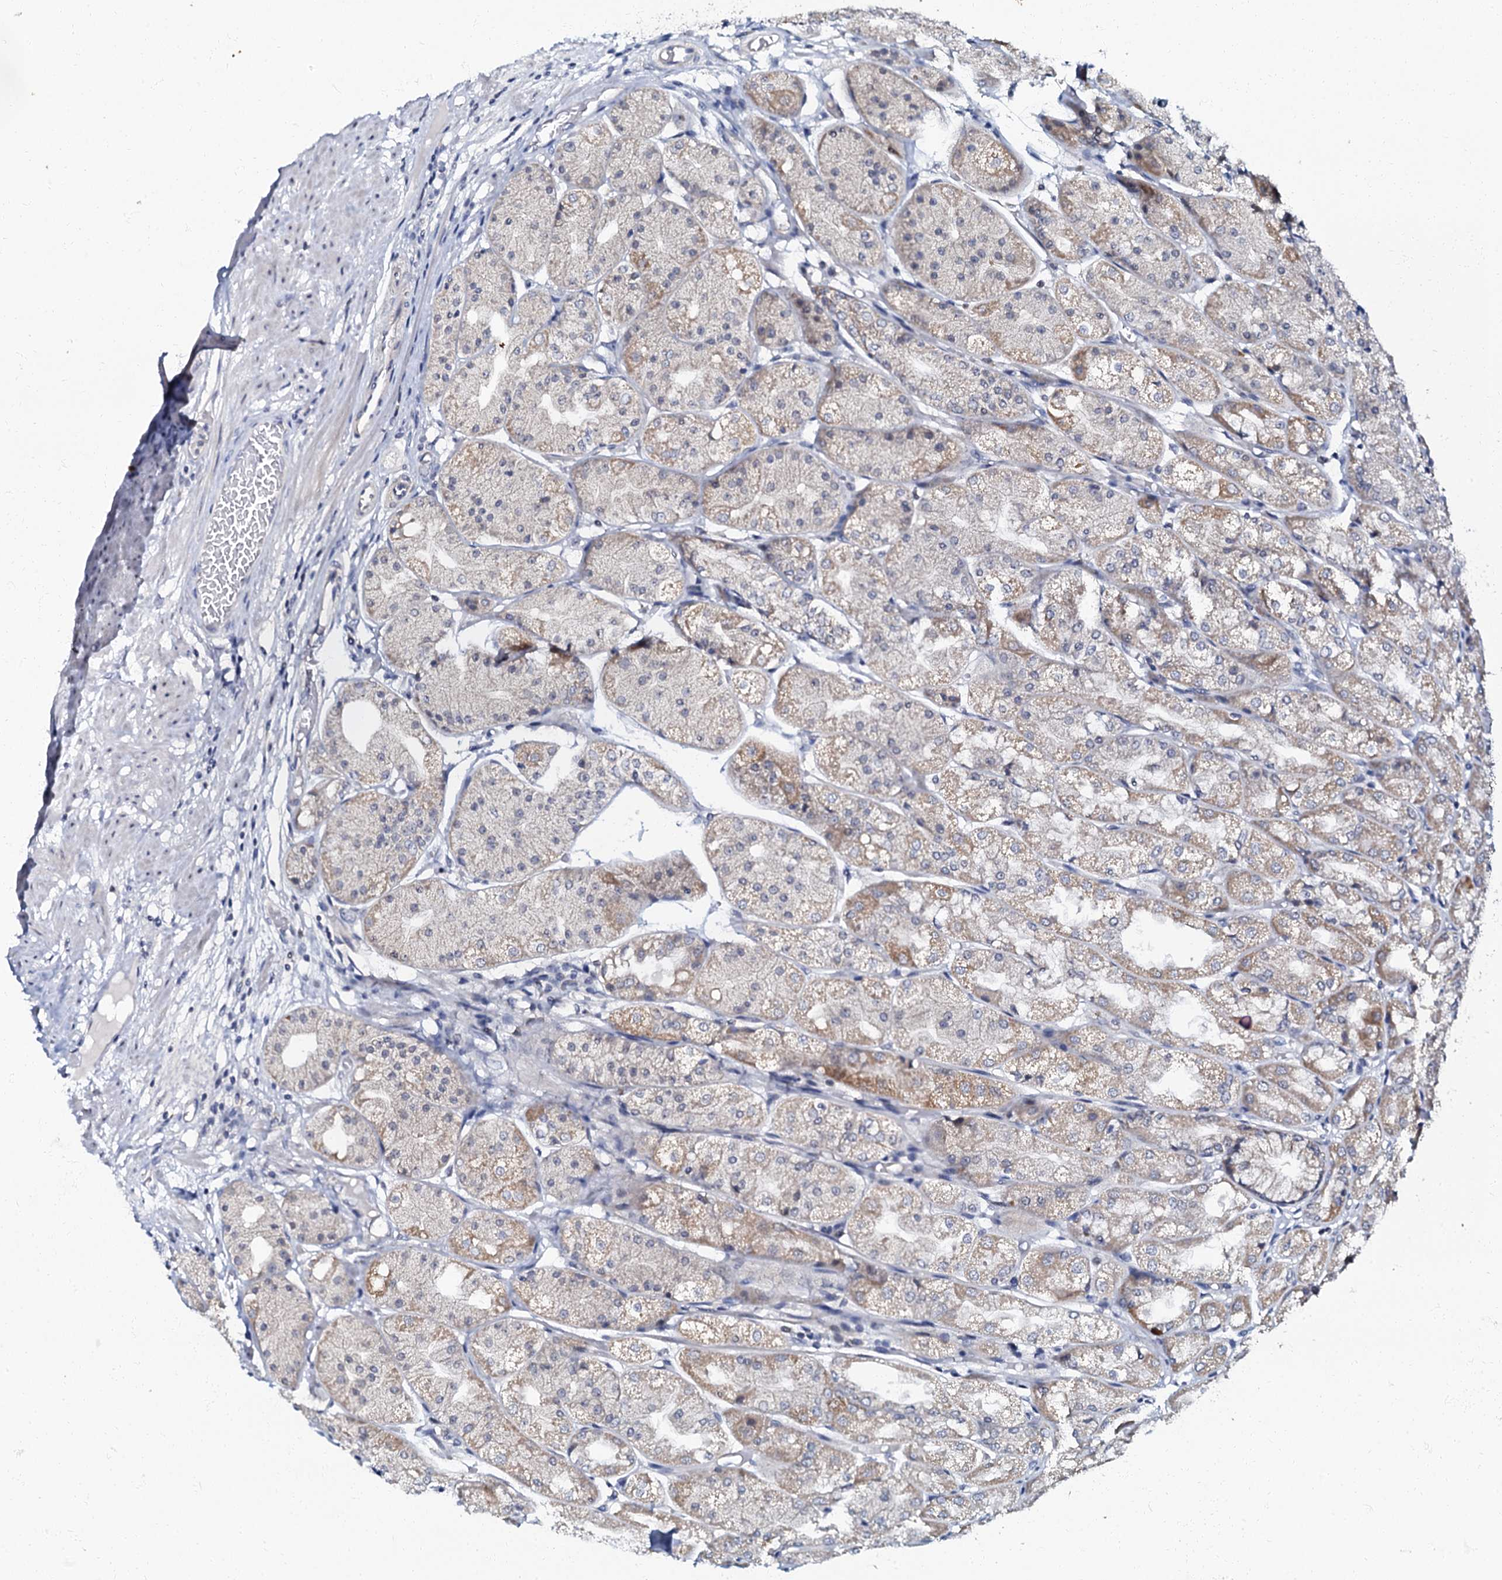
{"staining": {"intensity": "moderate", "quantity": "25%-75%", "location": "cytoplasmic/membranous"}, "tissue": "stomach", "cell_type": "Glandular cells", "image_type": "normal", "snomed": [{"axis": "morphology", "description": "Normal tissue, NOS"}, {"axis": "topography", "description": "Stomach, upper"}], "caption": "Protein expression analysis of benign stomach shows moderate cytoplasmic/membranous staining in approximately 25%-75% of glandular cells.", "gene": "MRPL51", "patient": {"sex": "male", "age": 72}}